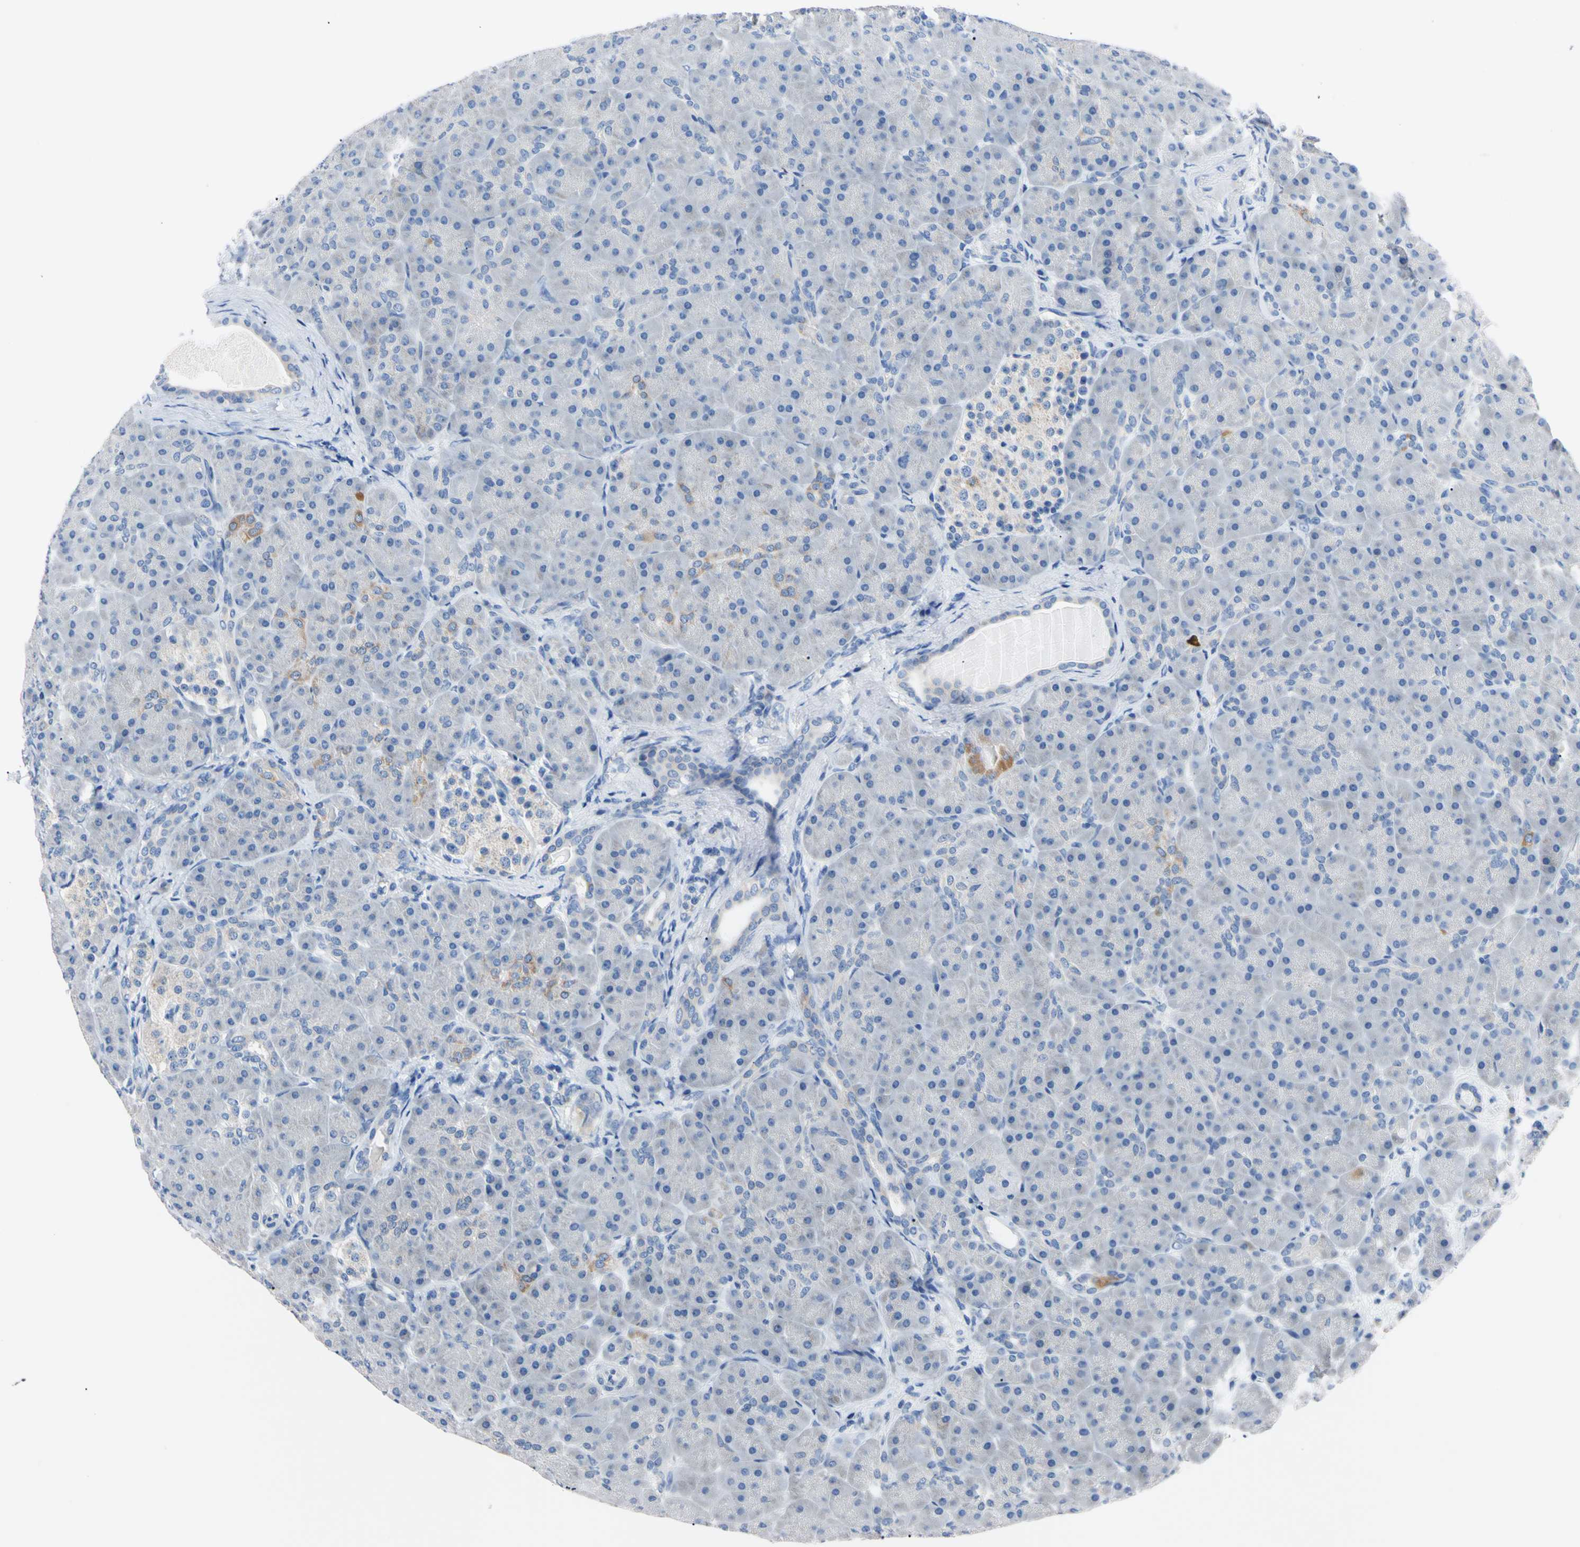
{"staining": {"intensity": "negative", "quantity": "none", "location": "none"}, "tissue": "pancreas", "cell_type": "Exocrine glandular cells", "image_type": "normal", "snomed": [{"axis": "morphology", "description": "Normal tissue, NOS"}, {"axis": "topography", "description": "Pancreas"}], "caption": "Immunohistochemistry (IHC) of benign pancreas displays no staining in exocrine glandular cells.", "gene": "PNKD", "patient": {"sex": "male", "age": 66}}